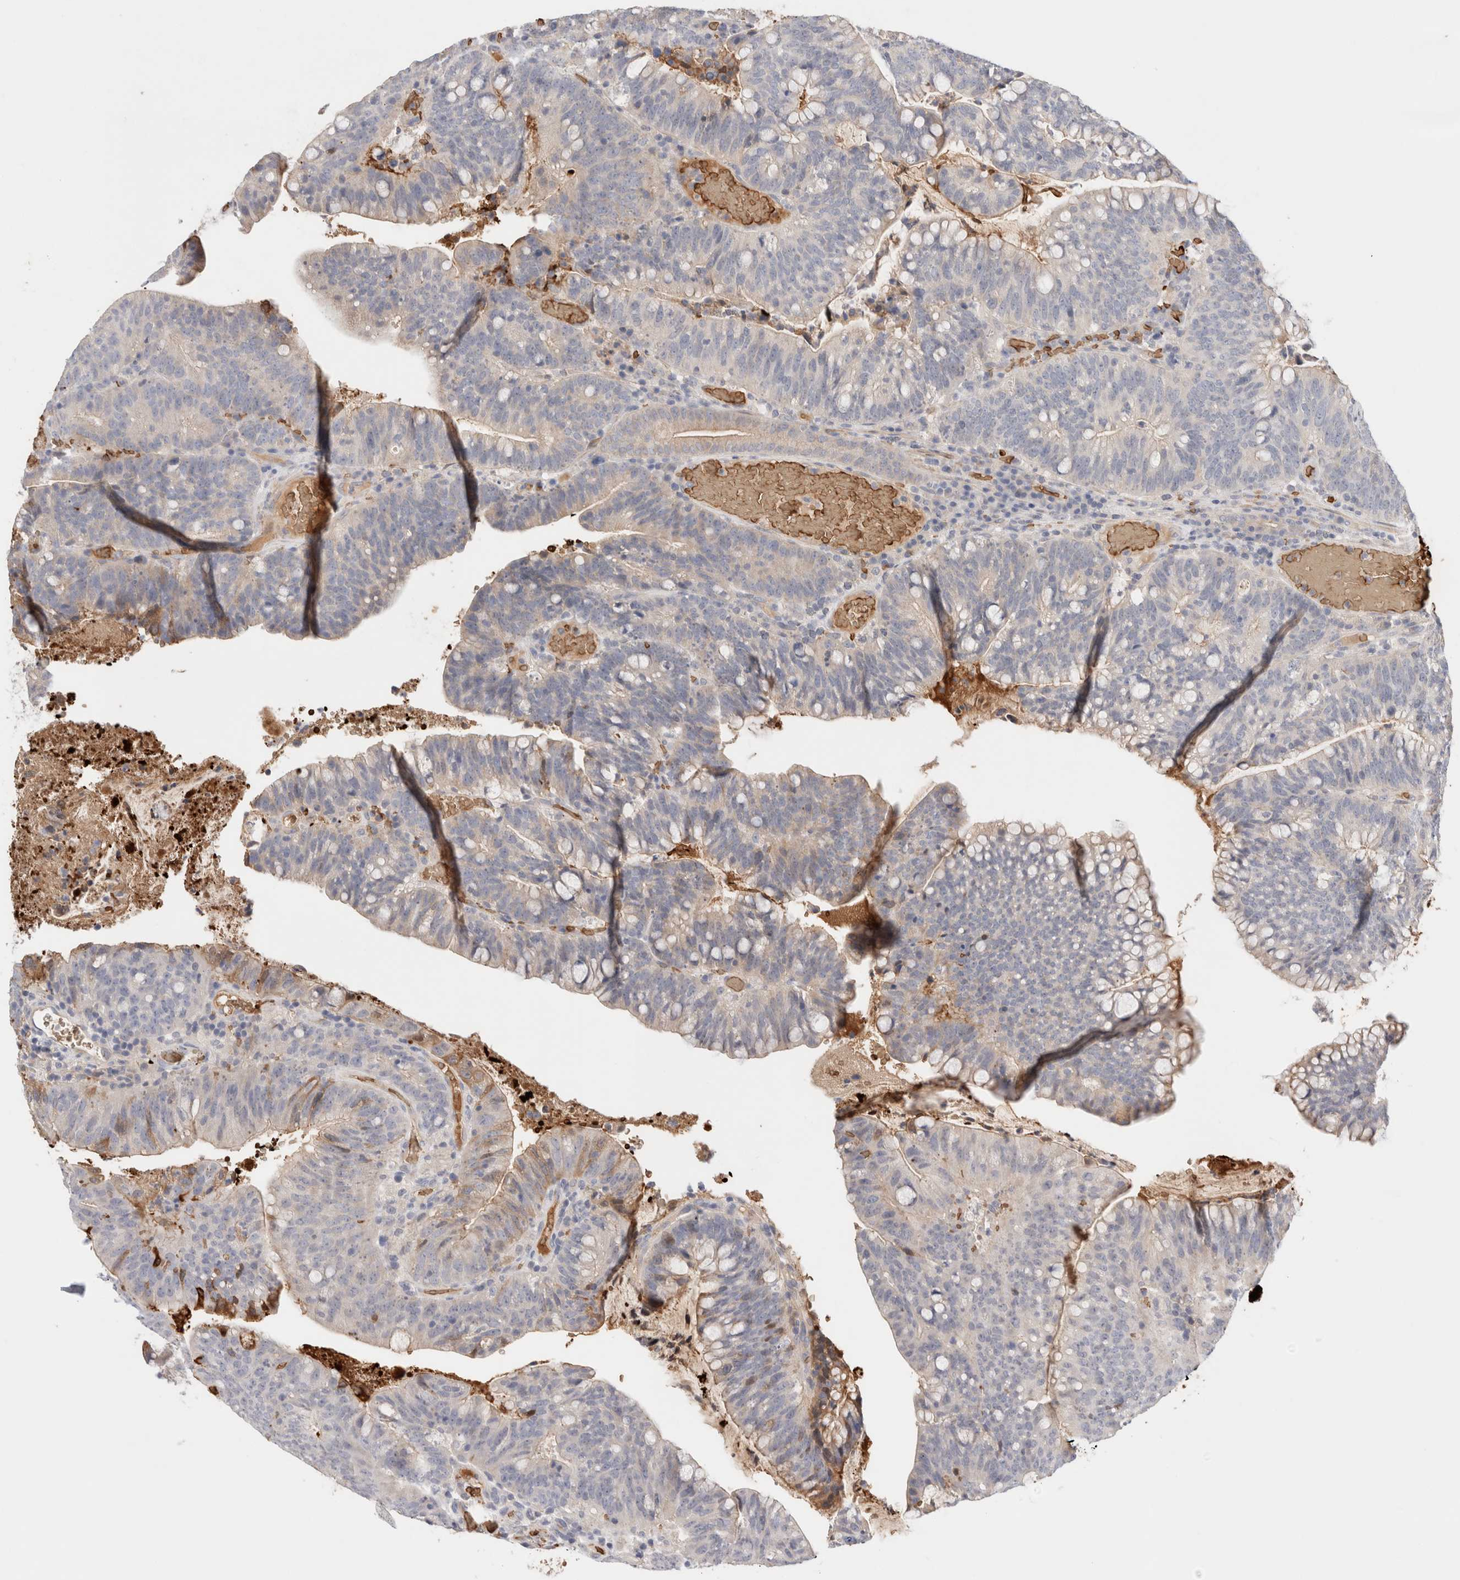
{"staining": {"intensity": "weak", "quantity": "<25%", "location": "cytoplasmic/membranous"}, "tissue": "colorectal cancer", "cell_type": "Tumor cells", "image_type": "cancer", "snomed": [{"axis": "morphology", "description": "Adenocarcinoma, NOS"}, {"axis": "topography", "description": "Colon"}], "caption": "Human colorectal cancer (adenocarcinoma) stained for a protein using IHC exhibits no expression in tumor cells.", "gene": "MST1", "patient": {"sex": "female", "age": 66}}